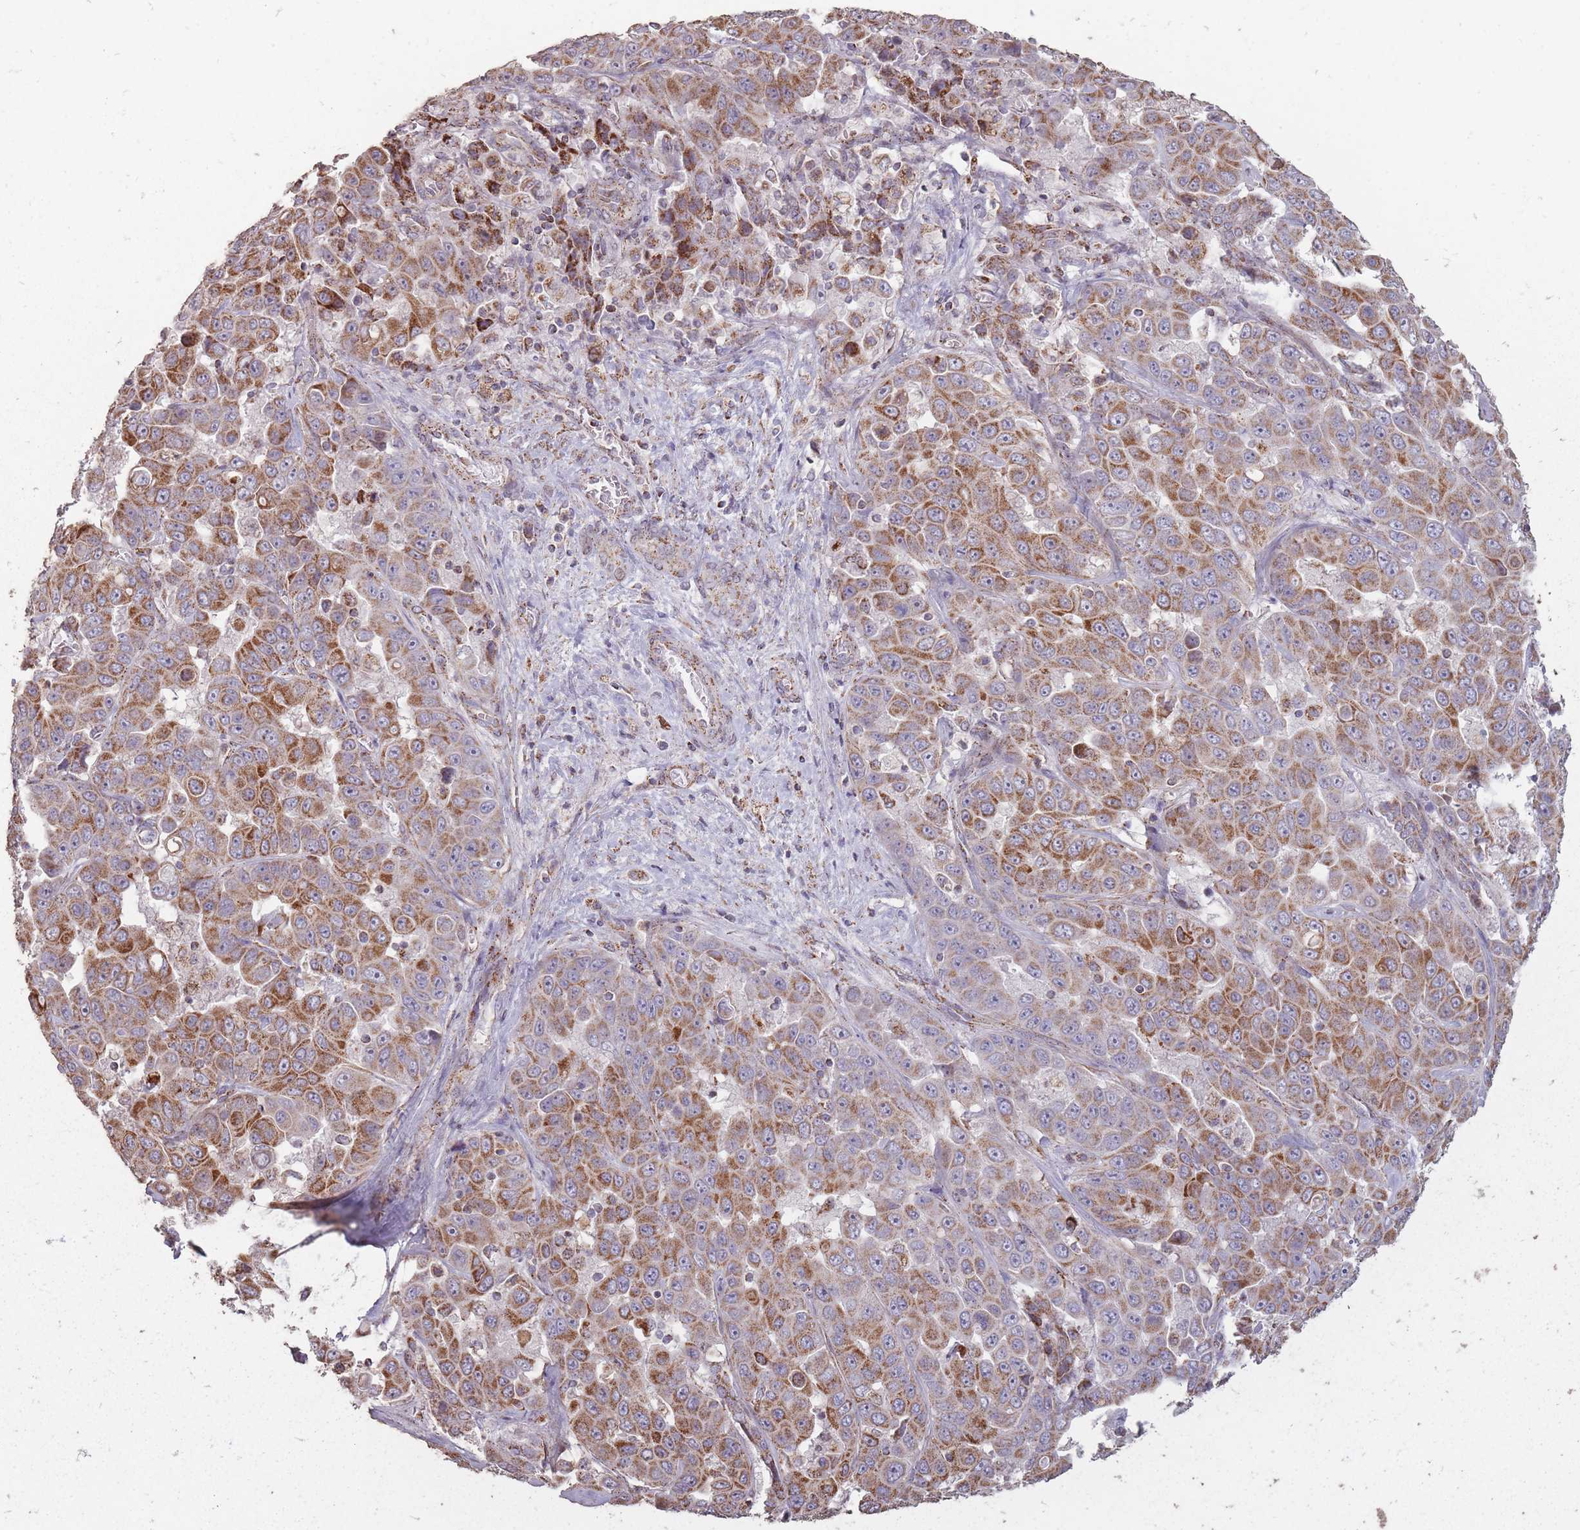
{"staining": {"intensity": "strong", "quantity": "25%-75%", "location": "cytoplasmic/membranous"}, "tissue": "liver cancer", "cell_type": "Tumor cells", "image_type": "cancer", "snomed": [{"axis": "morphology", "description": "Cholangiocarcinoma"}, {"axis": "topography", "description": "Liver"}], "caption": "This photomicrograph displays immunohistochemistry staining of human liver cancer, with high strong cytoplasmic/membranous expression in approximately 25%-75% of tumor cells.", "gene": "CNOT8", "patient": {"sex": "female", "age": 52}}